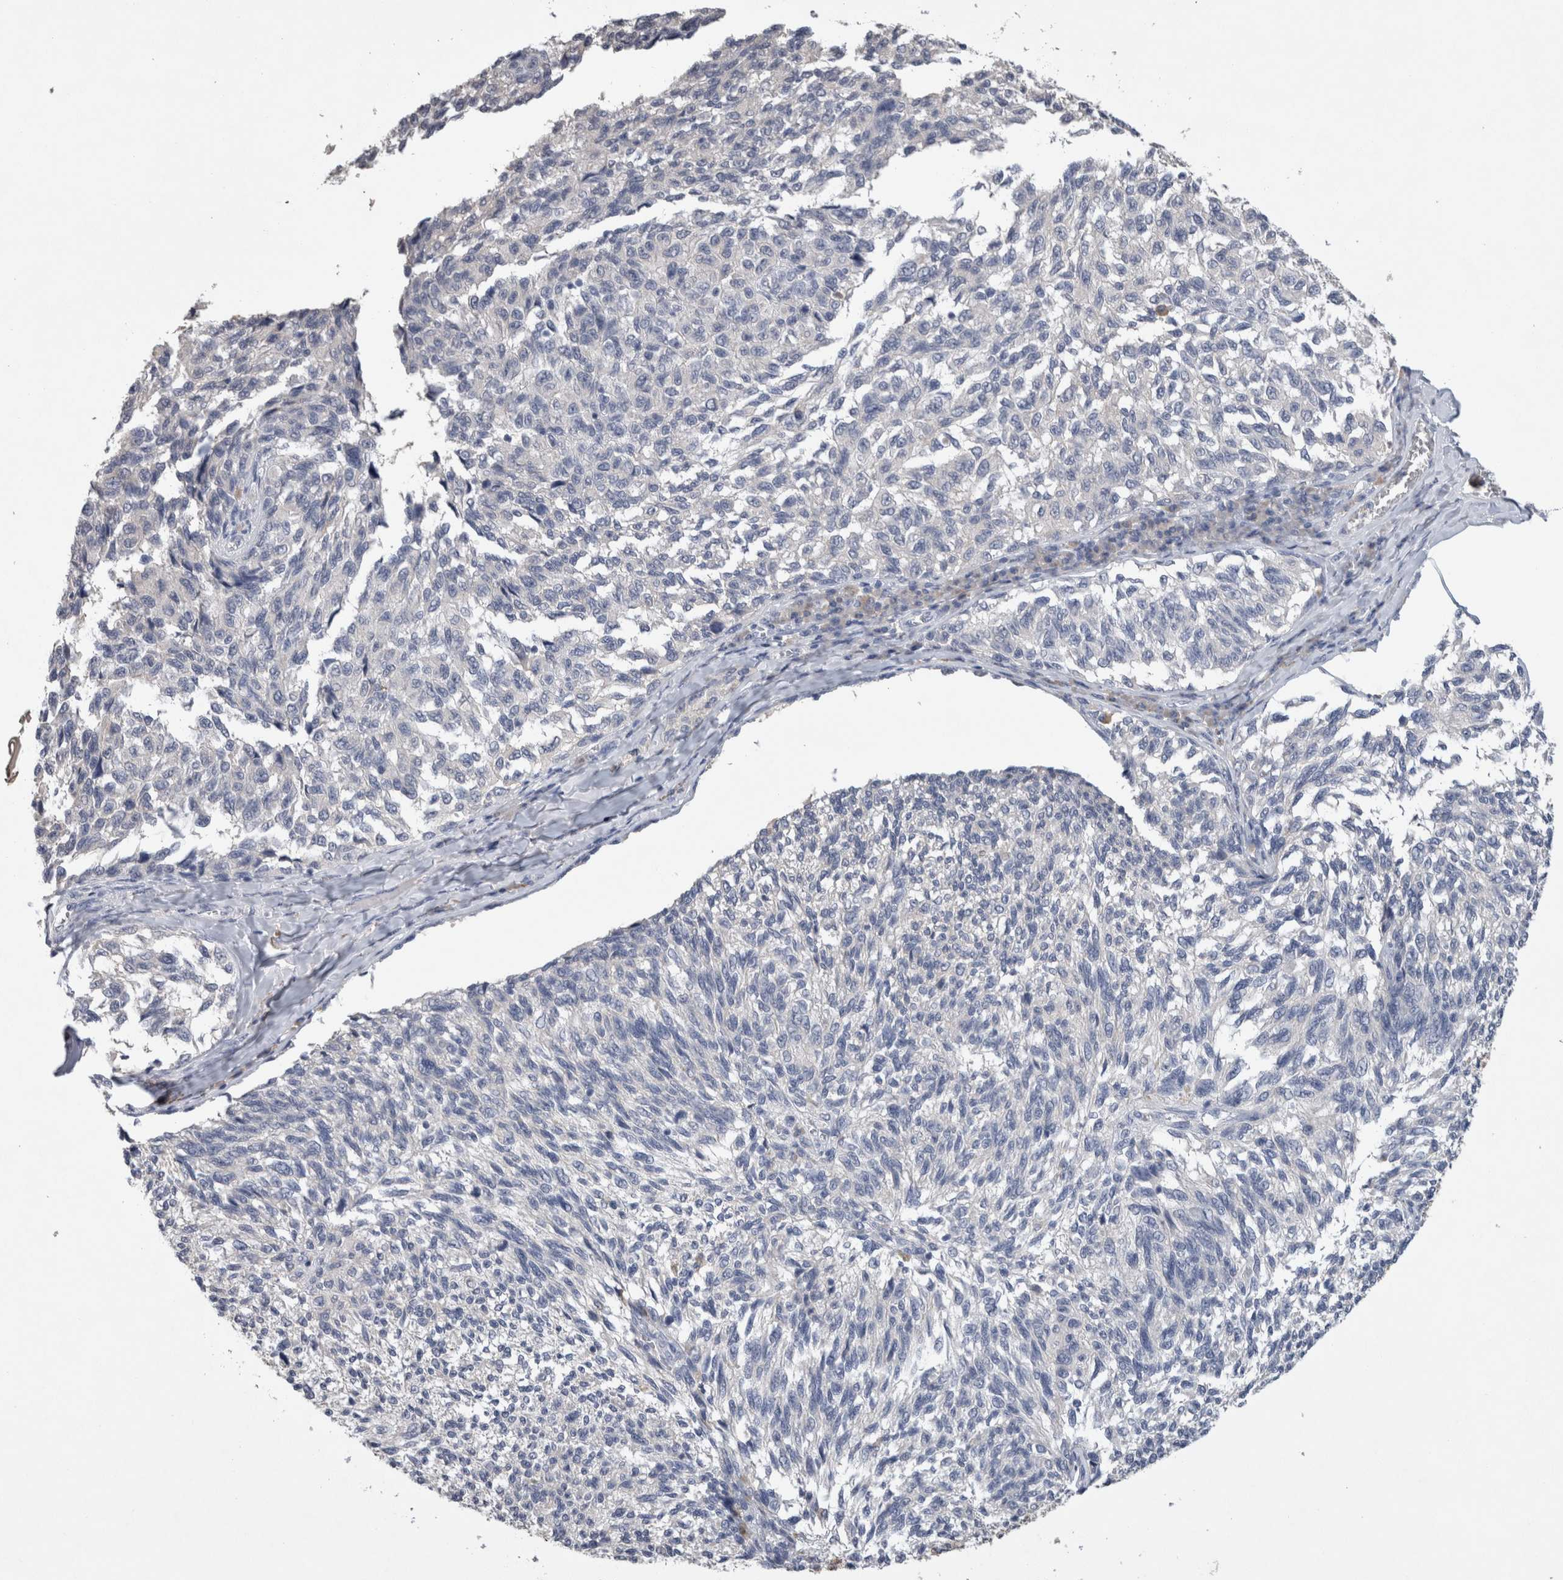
{"staining": {"intensity": "negative", "quantity": "none", "location": "none"}, "tissue": "melanoma", "cell_type": "Tumor cells", "image_type": "cancer", "snomed": [{"axis": "morphology", "description": "Malignant melanoma, NOS"}, {"axis": "topography", "description": "Skin"}], "caption": "Melanoma stained for a protein using immunohistochemistry displays no positivity tumor cells.", "gene": "FABP7", "patient": {"sex": "female", "age": 73}}